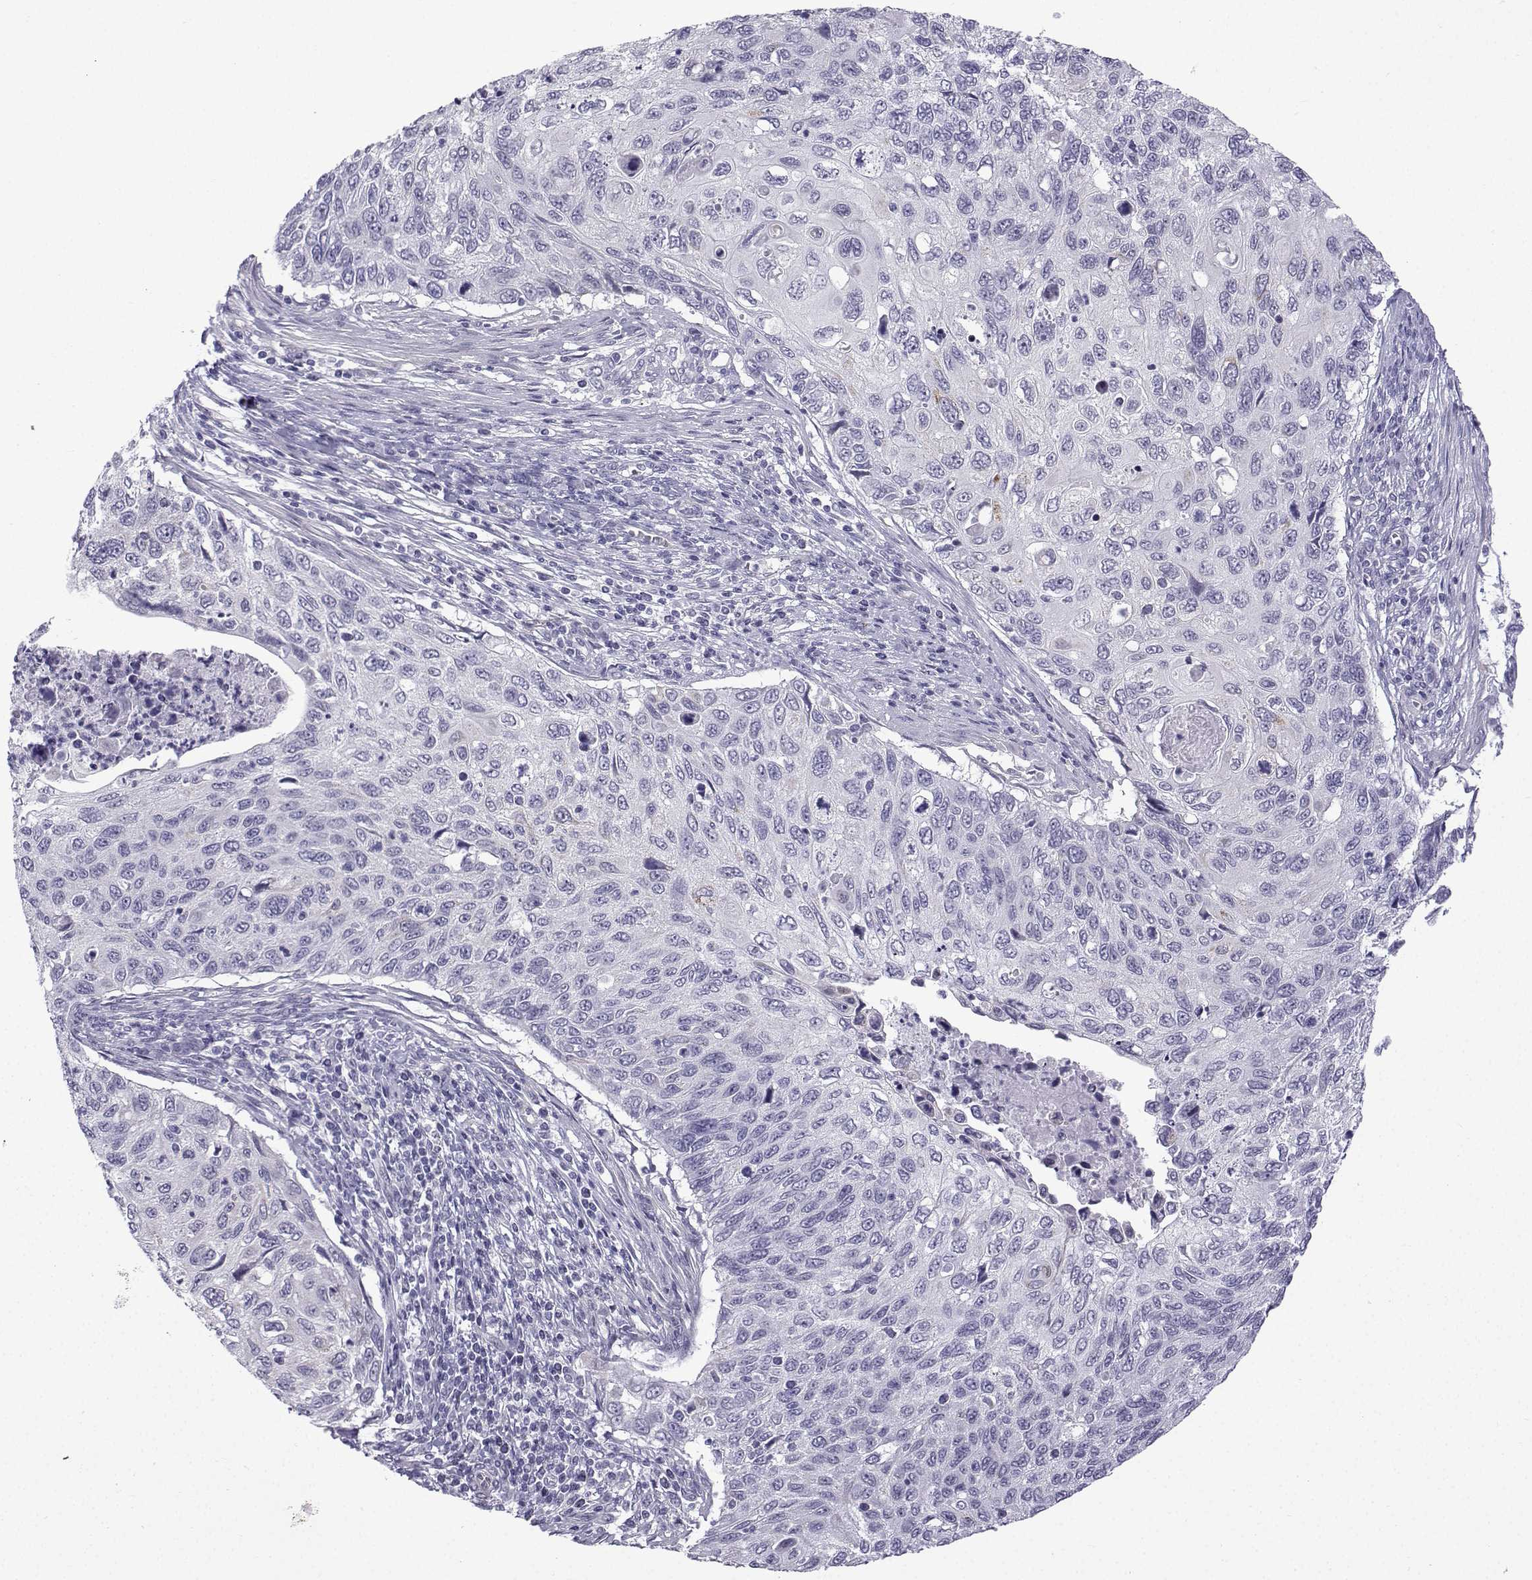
{"staining": {"intensity": "negative", "quantity": "none", "location": "none"}, "tissue": "cervical cancer", "cell_type": "Tumor cells", "image_type": "cancer", "snomed": [{"axis": "morphology", "description": "Squamous cell carcinoma, NOS"}, {"axis": "topography", "description": "Cervix"}], "caption": "Tumor cells show no significant protein expression in cervical cancer (squamous cell carcinoma). (DAB immunohistochemistry with hematoxylin counter stain).", "gene": "CFAP53", "patient": {"sex": "female", "age": 70}}